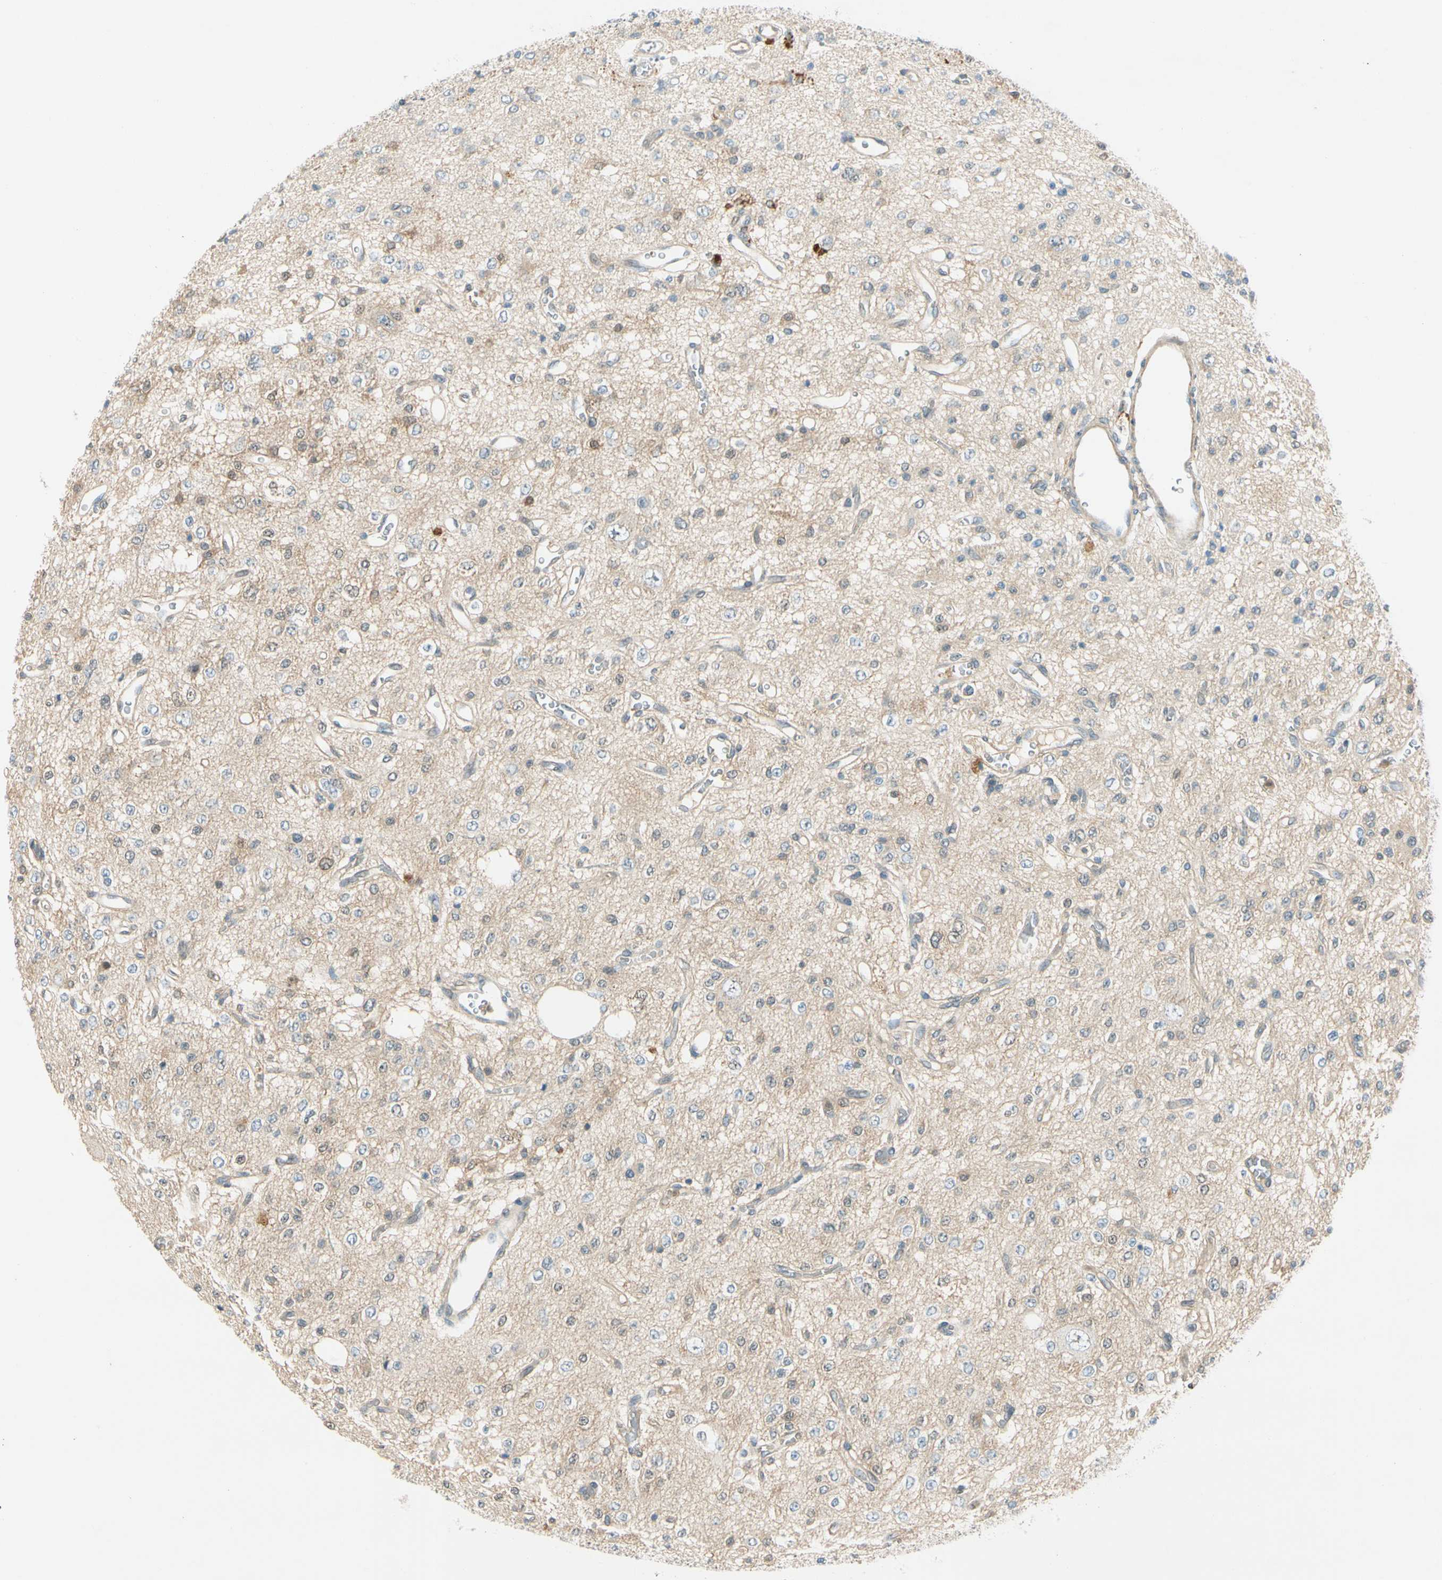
{"staining": {"intensity": "weak", "quantity": "25%-75%", "location": "cytoplasmic/membranous"}, "tissue": "glioma", "cell_type": "Tumor cells", "image_type": "cancer", "snomed": [{"axis": "morphology", "description": "Glioma, malignant, Low grade"}, {"axis": "topography", "description": "Brain"}], "caption": "A photomicrograph showing weak cytoplasmic/membranous positivity in approximately 25%-75% of tumor cells in low-grade glioma (malignant), as visualized by brown immunohistochemical staining.", "gene": "WIPI1", "patient": {"sex": "male", "age": 38}}